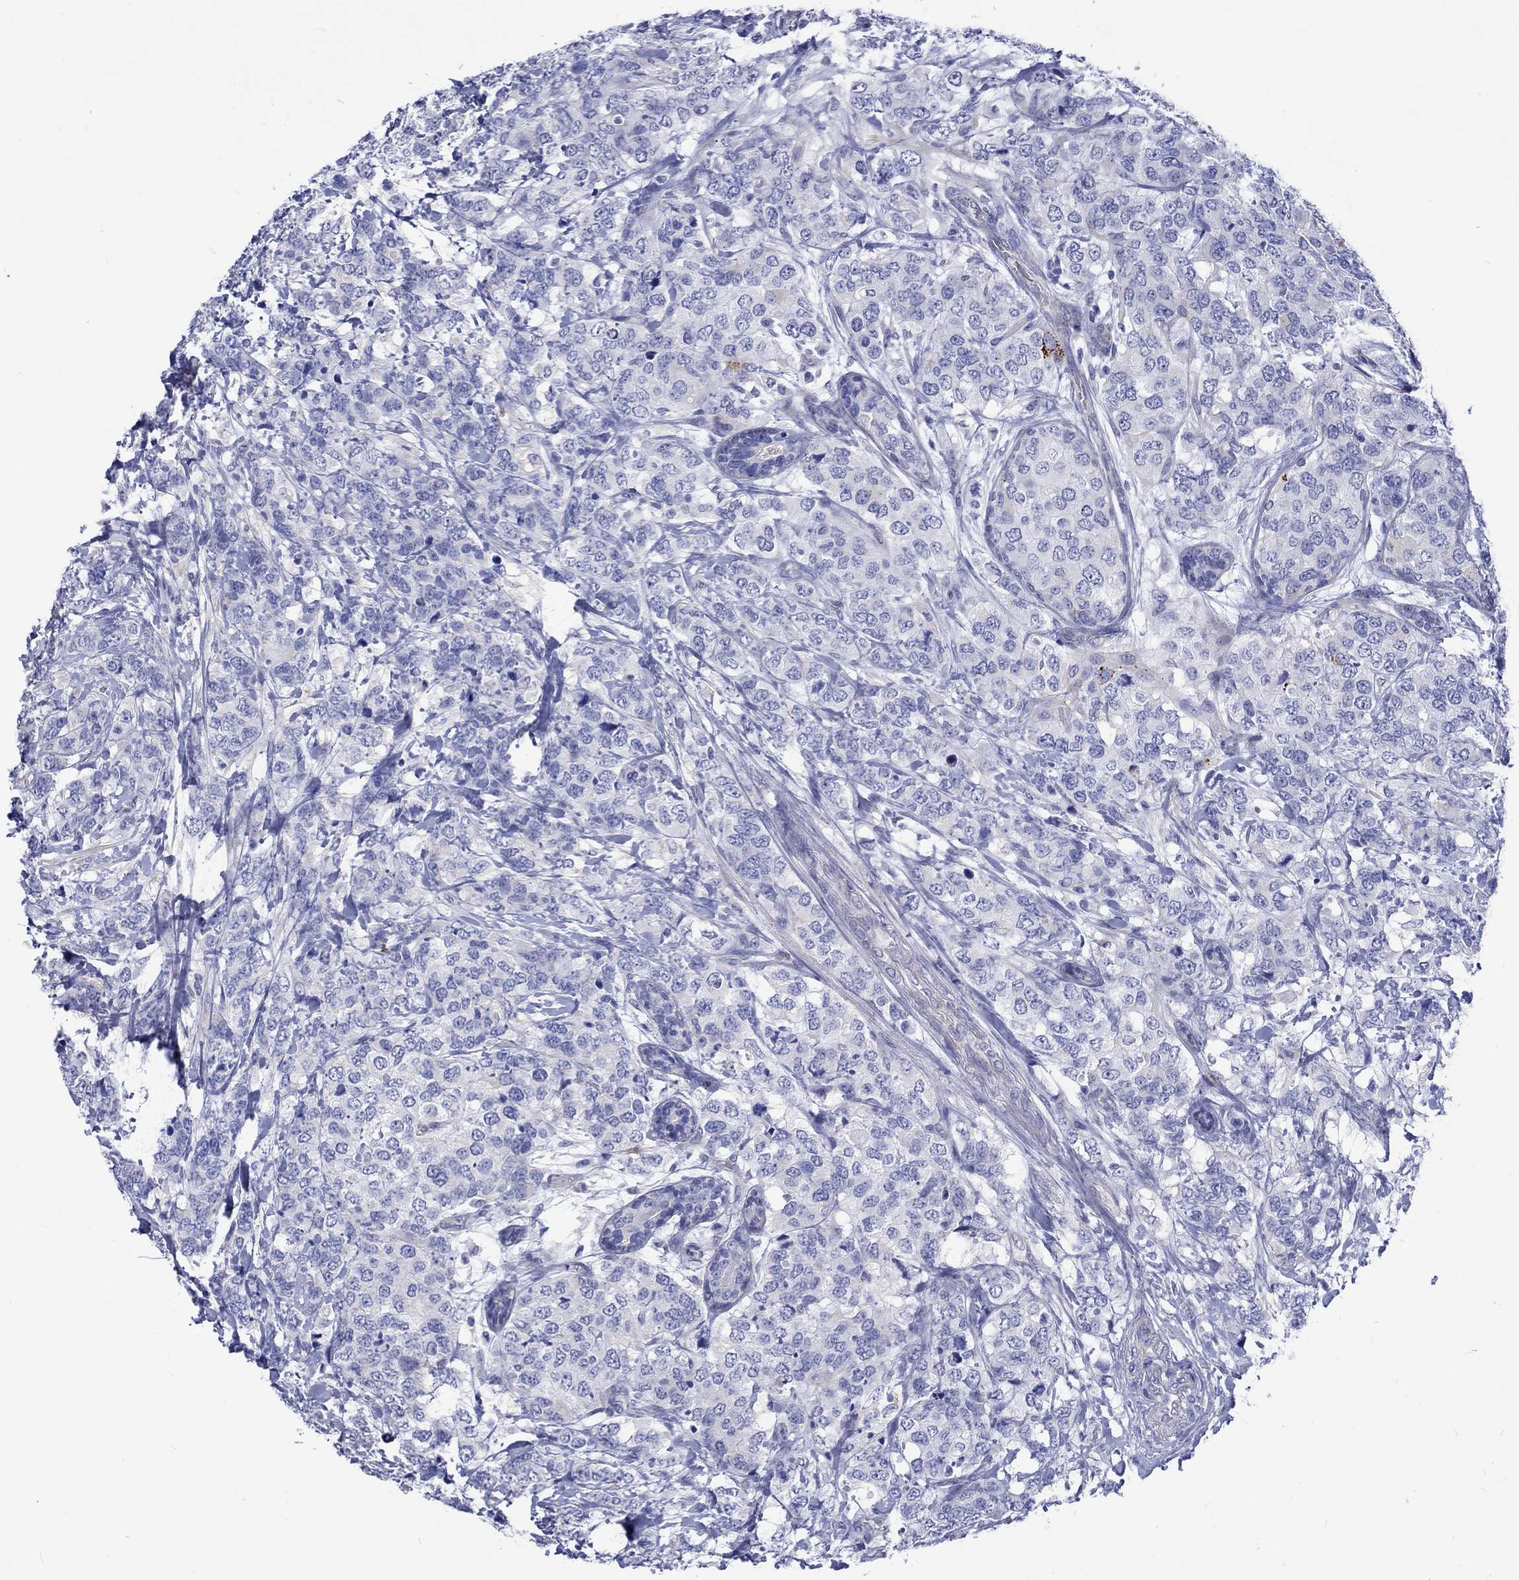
{"staining": {"intensity": "negative", "quantity": "none", "location": "none"}, "tissue": "breast cancer", "cell_type": "Tumor cells", "image_type": "cancer", "snomed": [{"axis": "morphology", "description": "Lobular carcinoma"}, {"axis": "topography", "description": "Breast"}], "caption": "Photomicrograph shows no protein expression in tumor cells of lobular carcinoma (breast) tissue.", "gene": "SH2D7", "patient": {"sex": "female", "age": 59}}